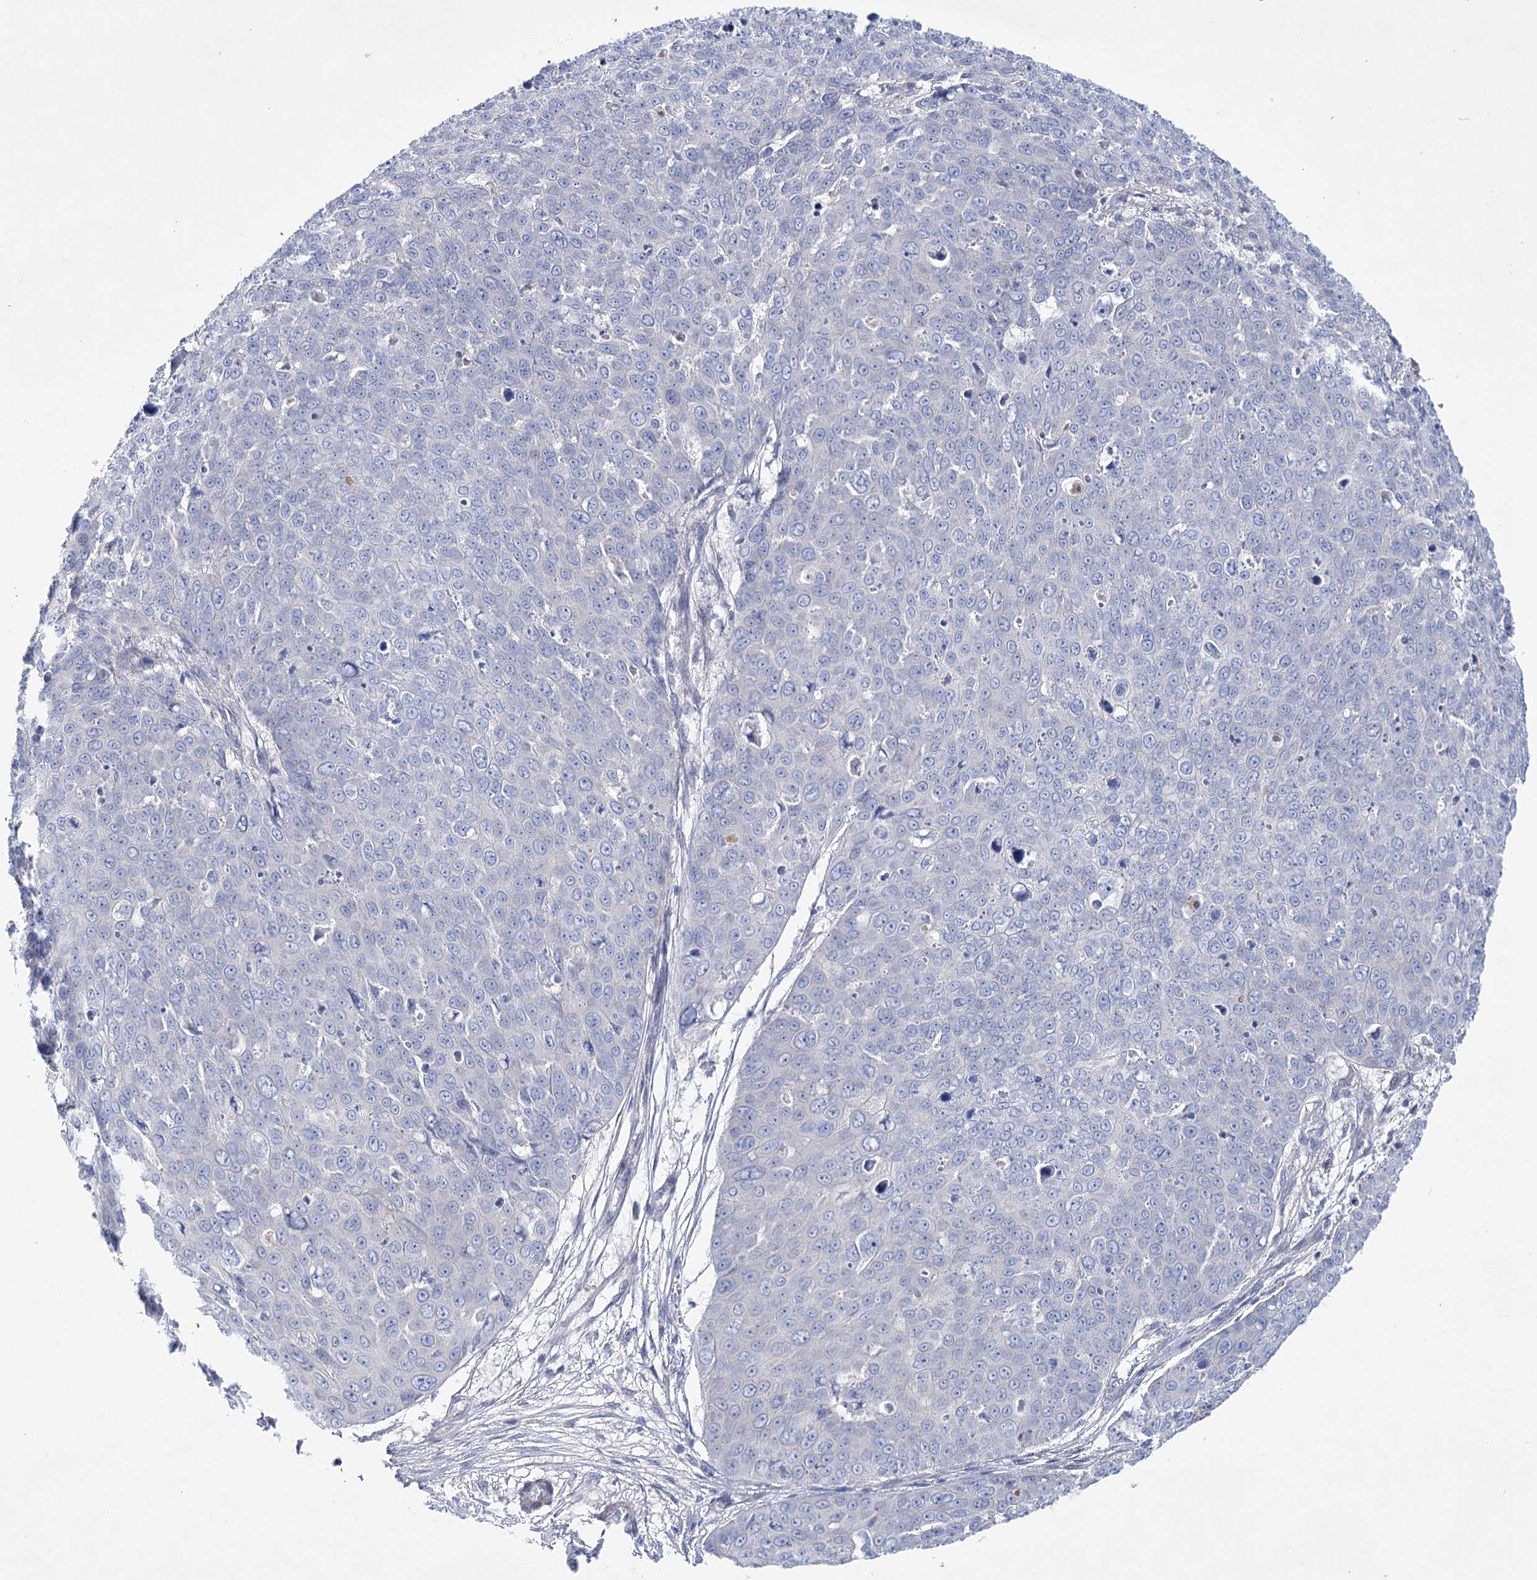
{"staining": {"intensity": "negative", "quantity": "none", "location": "none"}, "tissue": "skin cancer", "cell_type": "Tumor cells", "image_type": "cancer", "snomed": [{"axis": "morphology", "description": "Squamous cell carcinoma, NOS"}, {"axis": "topography", "description": "Skin"}], "caption": "DAB (3,3'-diaminobenzidine) immunohistochemical staining of human skin squamous cell carcinoma displays no significant expression in tumor cells.", "gene": "LRRC14B", "patient": {"sex": "male", "age": 71}}